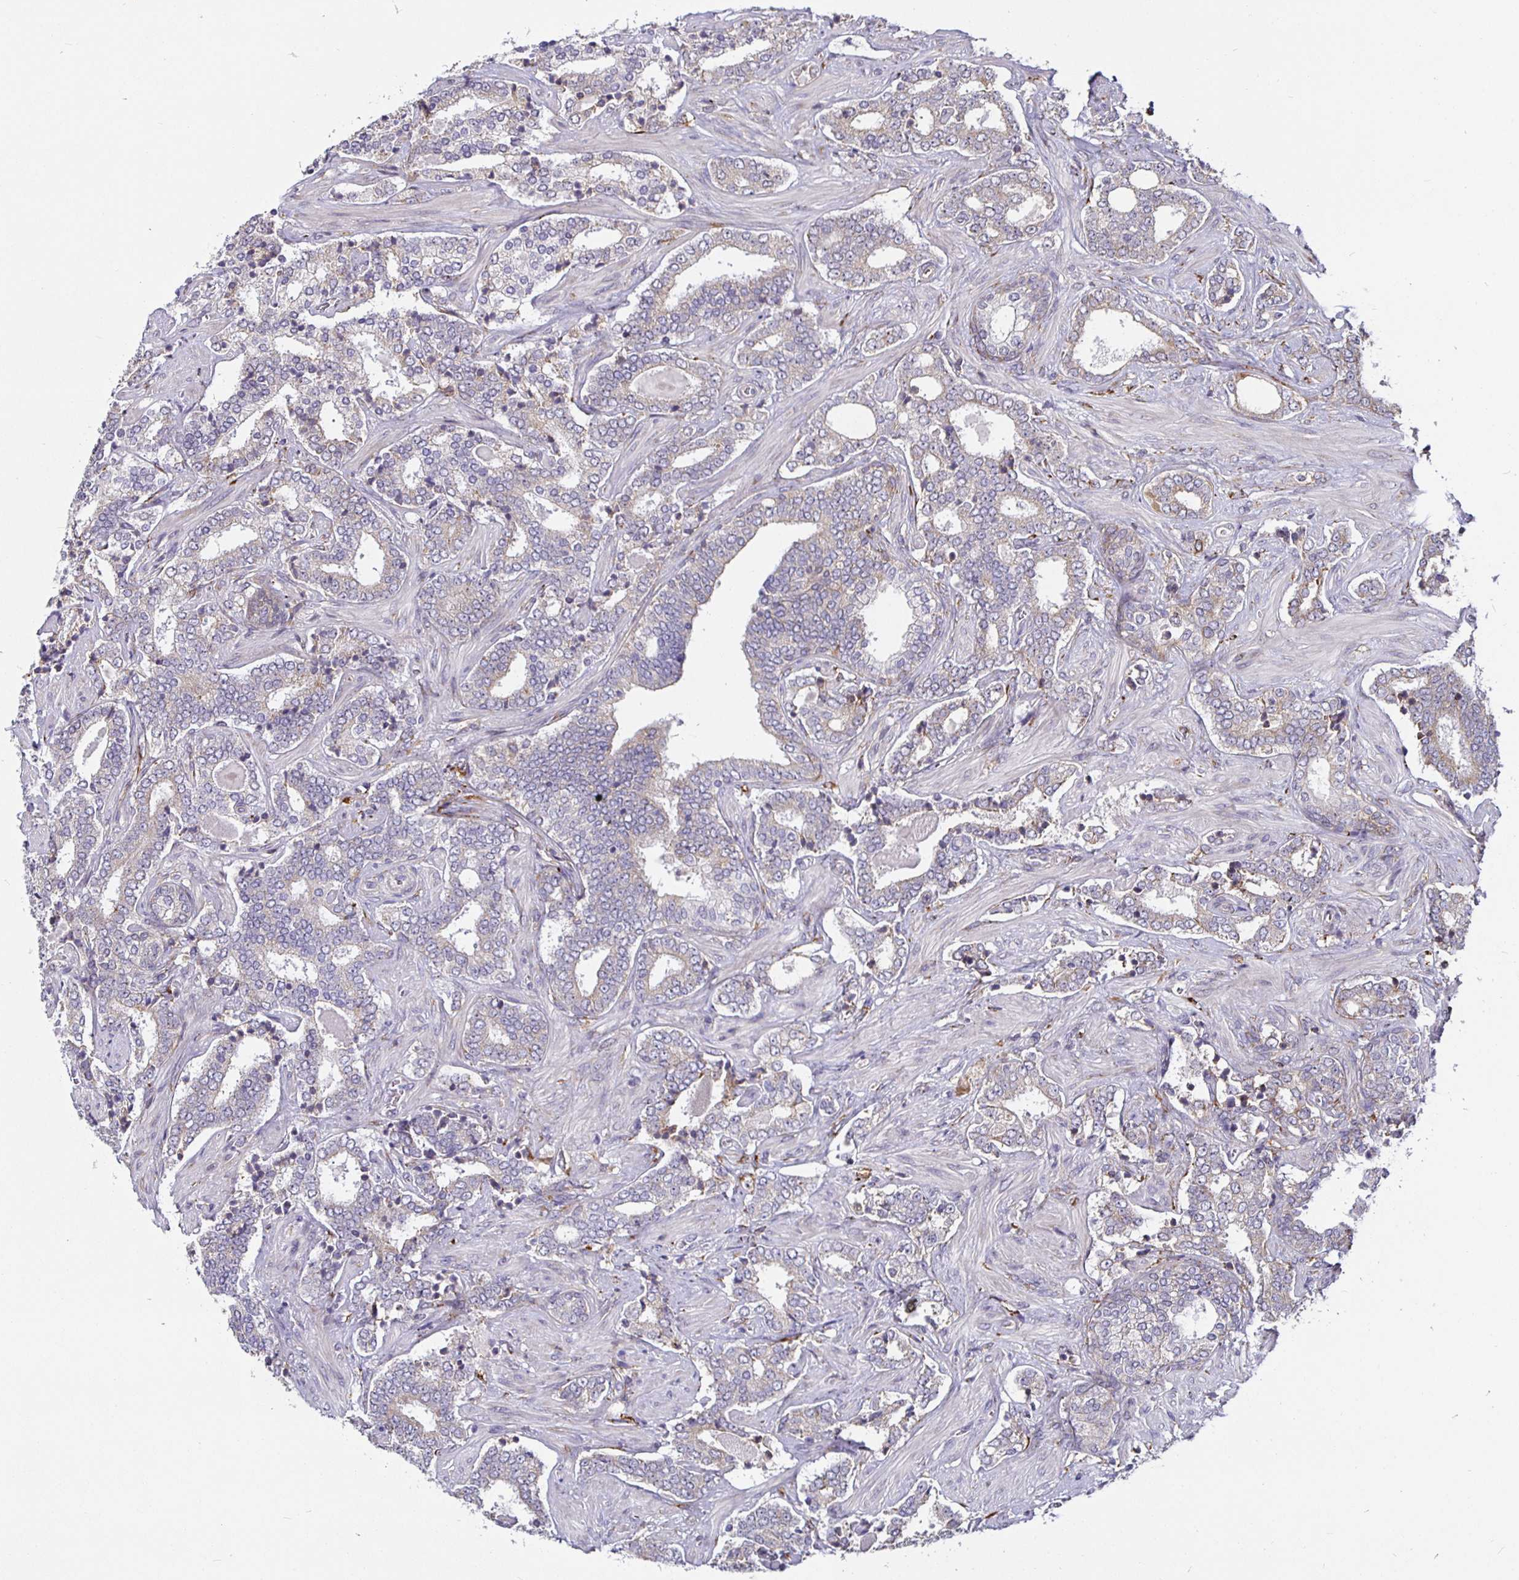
{"staining": {"intensity": "weak", "quantity": "<25%", "location": "cytoplasmic/membranous"}, "tissue": "prostate cancer", "cell_type": "Tumor cells", "image_type": "cancer", "snomed": [{"axis": "morphology", "description": "Adenocarcinoma, High grade"}, {"axis": "topography", "description": "Prostate"}], "caption": "Immunohistochemistry photomicrograph of prostate adenocarcinoma (high-grade) stained for a protein (brown), which reveals no expression in tumor cells. (Stains: DAB immunohistochemistry (IHC) with hematoxylin counter stain, Microscopy: brightfield microscopy at high magnification).", "gene": "P4HA2", "patient": {"sex": "male", "age": 60}}